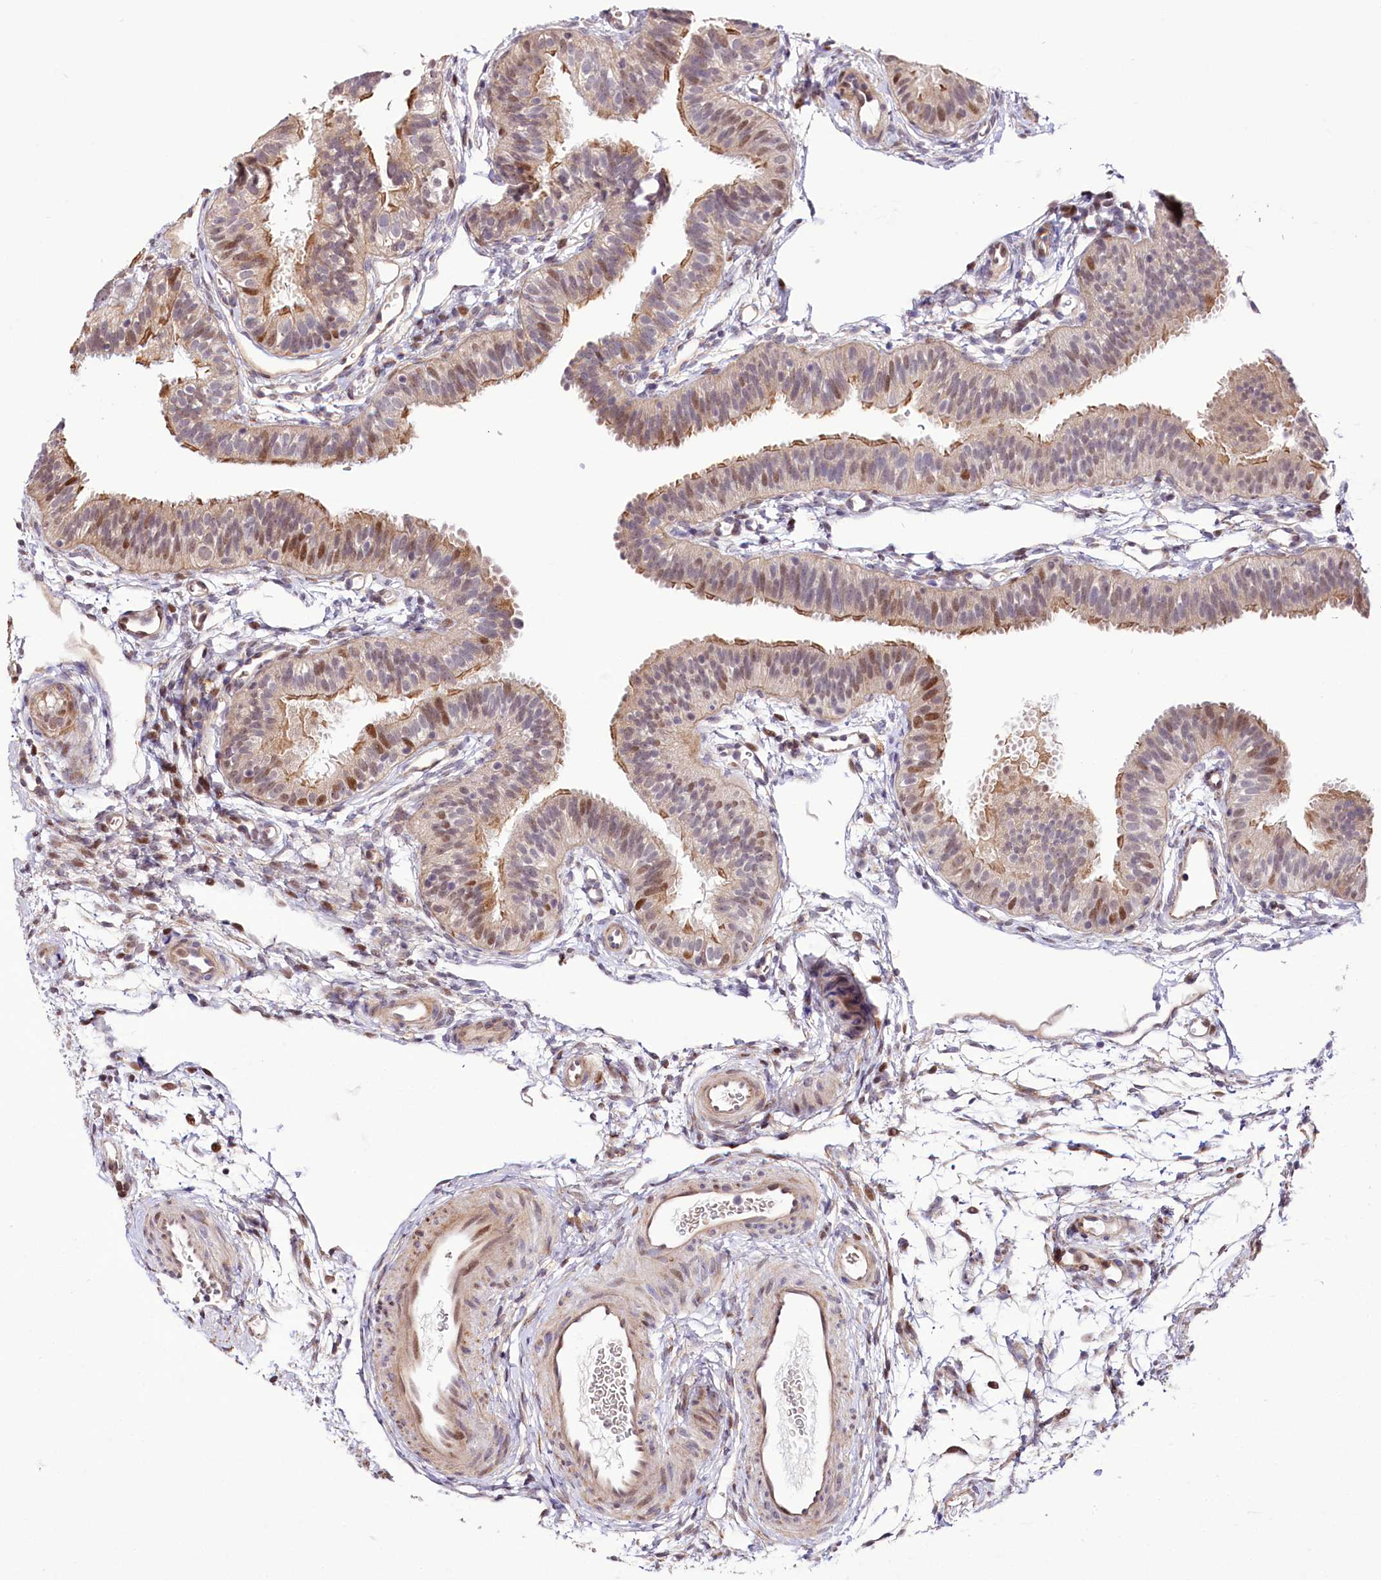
{"staining": {"intensity": "moderate", "quantity": "25%-75%", "location": "cytoplasmic/membranous,nuclear"}, "tissue": "fallopian tube", "cell_type": "Glandular cells", "image_type": "normal", "snomed": [{"axis": "morphology", "description": "Normal tissue, NOS"}, {"axis": "topography", "description": "Fallopian tube"}], "caption": "Immunohistochemical staining of normal fallopian tube reveals medium levels of moderate cytoplasmic/membranous,nuclear staining in approximately 25%-75% of glandular cells.", "gene": "CUTC", "patient": {"sex": "female", "age": 35}}